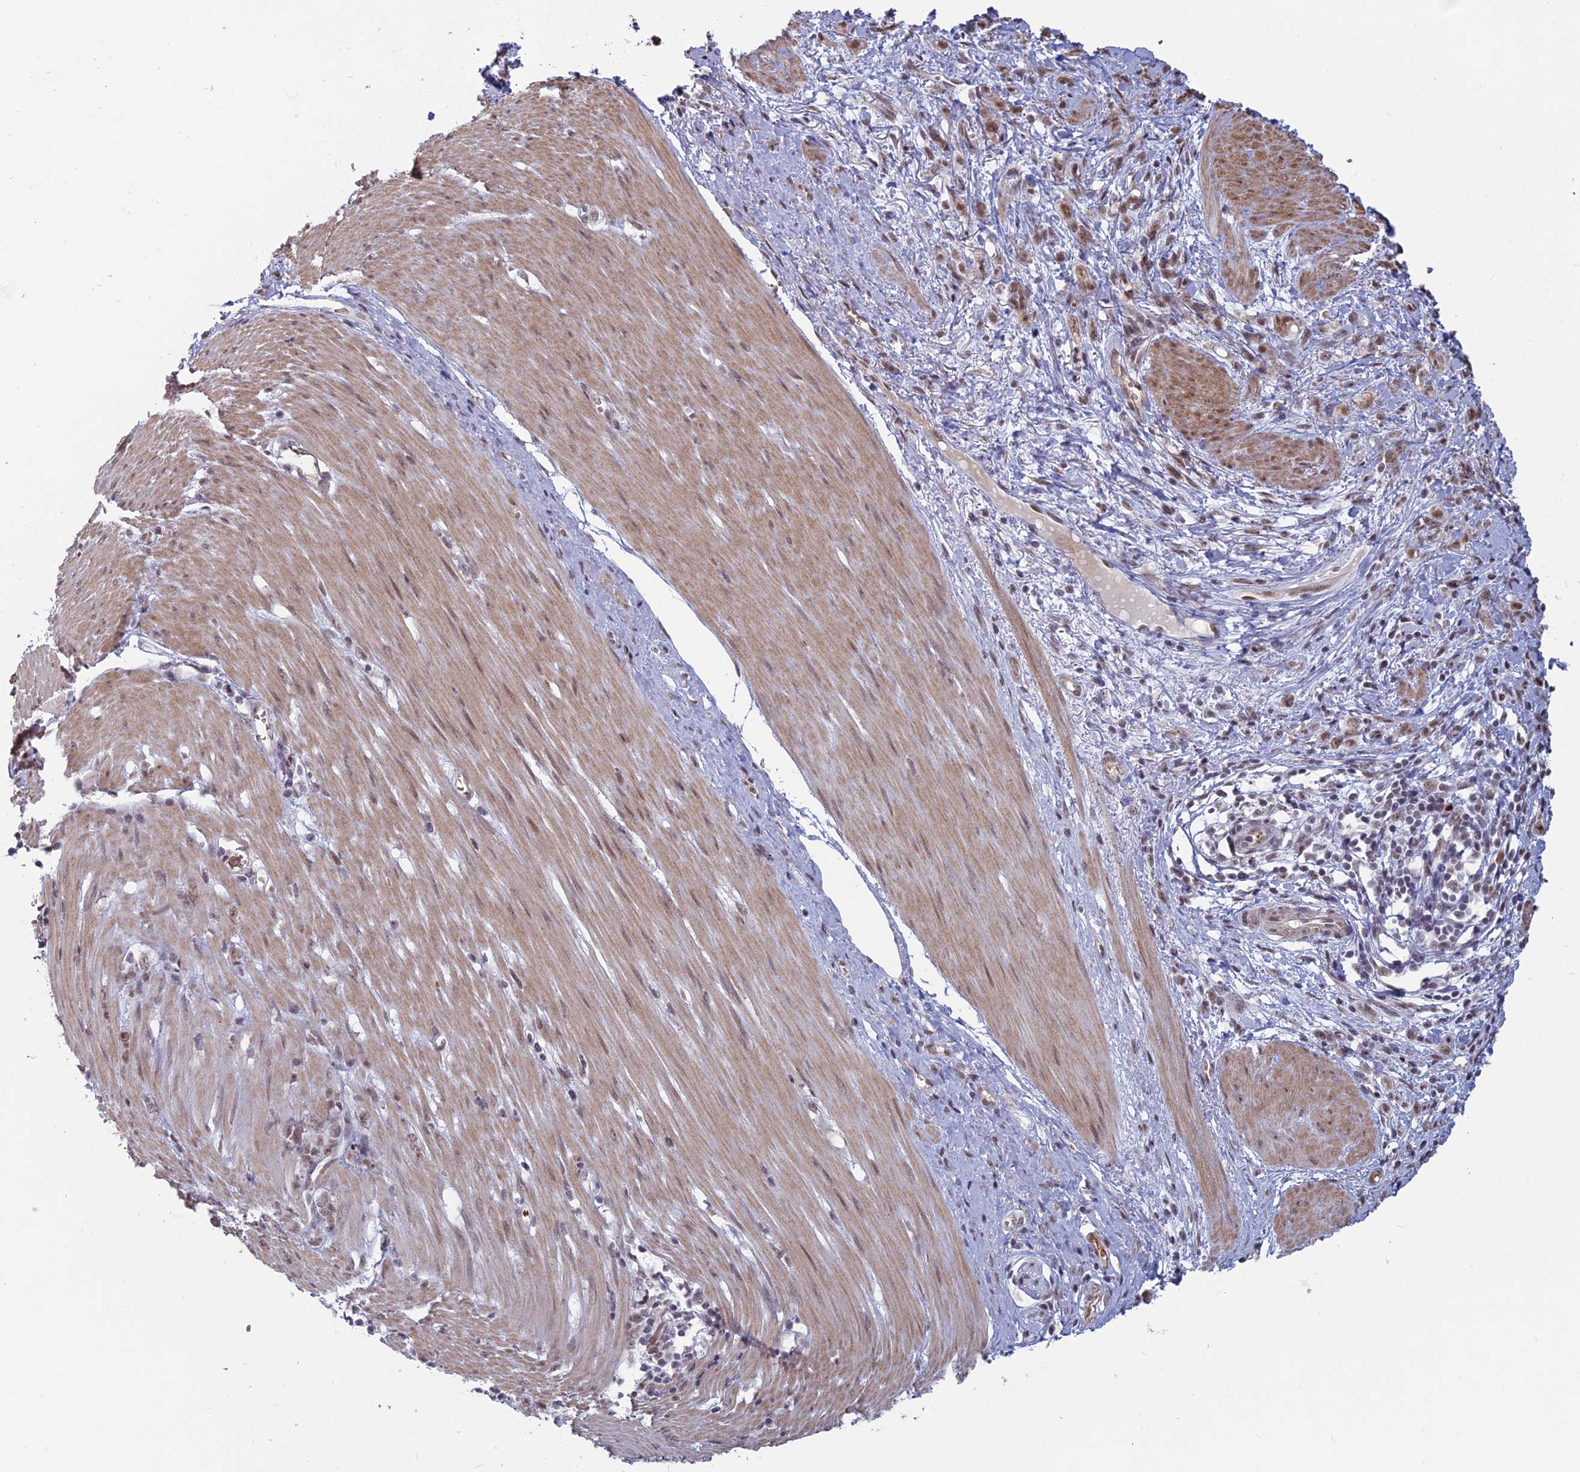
{"staining": {"intensity": "moderate", "quantity": ">75%", "location": "nuclear"}, "tissue": "stomach cancer", "cell_type": "Tumor cells", "image_type": "cancer", "snomed": [{"axis": "morphology", "description": "Adenocarcinoma, NOS"}, {"axis": "topography", "description": "Stomach"}], "caption": "IHC histopathology image of neoplastic tissue: human stomach cancer (adenocarcinoma) stained using immunohistochemistry (IHC) shows medium levels of moderate protein expression localized specifically in the nuclear of tumor cells, appearing as a nuclear brown color.", "gene": "MFAP1", "patient": {"sex": "female", "age": 76}}